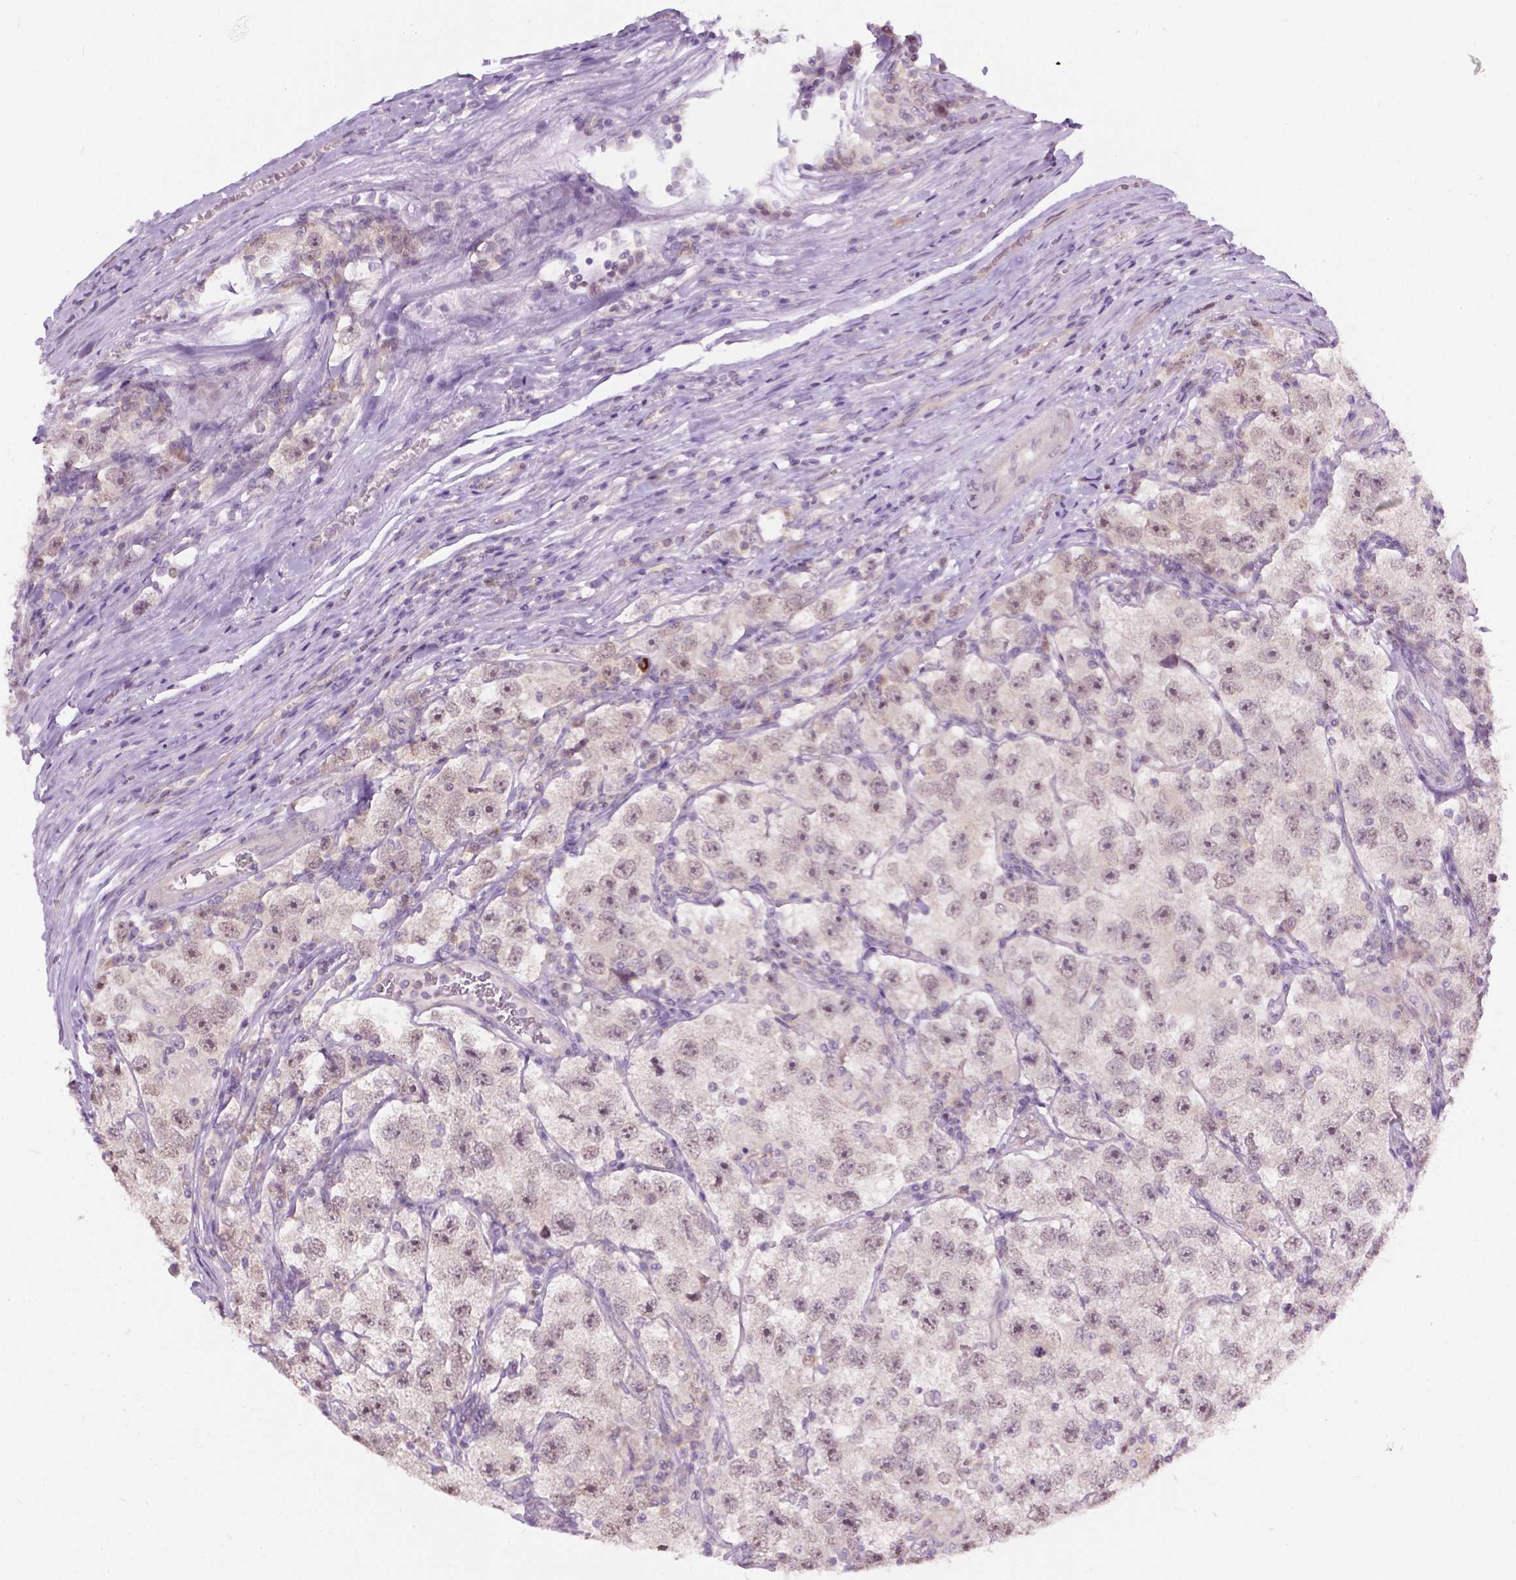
{"staining": {"intensity": "weak", "quantity": "25%-75%", "location": "nuclear"}, "tissue": "testis cancer", "cell_type": "Tumor cells", "image_type": "cancer", "snomed": [{"axis": "morphology", "description": "Seminoma, NOS"}, {"axis": "topography", "description": "Testis"}], "caption": "DAB immunohistochemical staining of human seminoma (testis) exhibits weak nuclear protein positivity in approximately 25%-75% of tumor cells.", "gene": "DENND4A", "patient": {"sex": "male", "age": 26}}